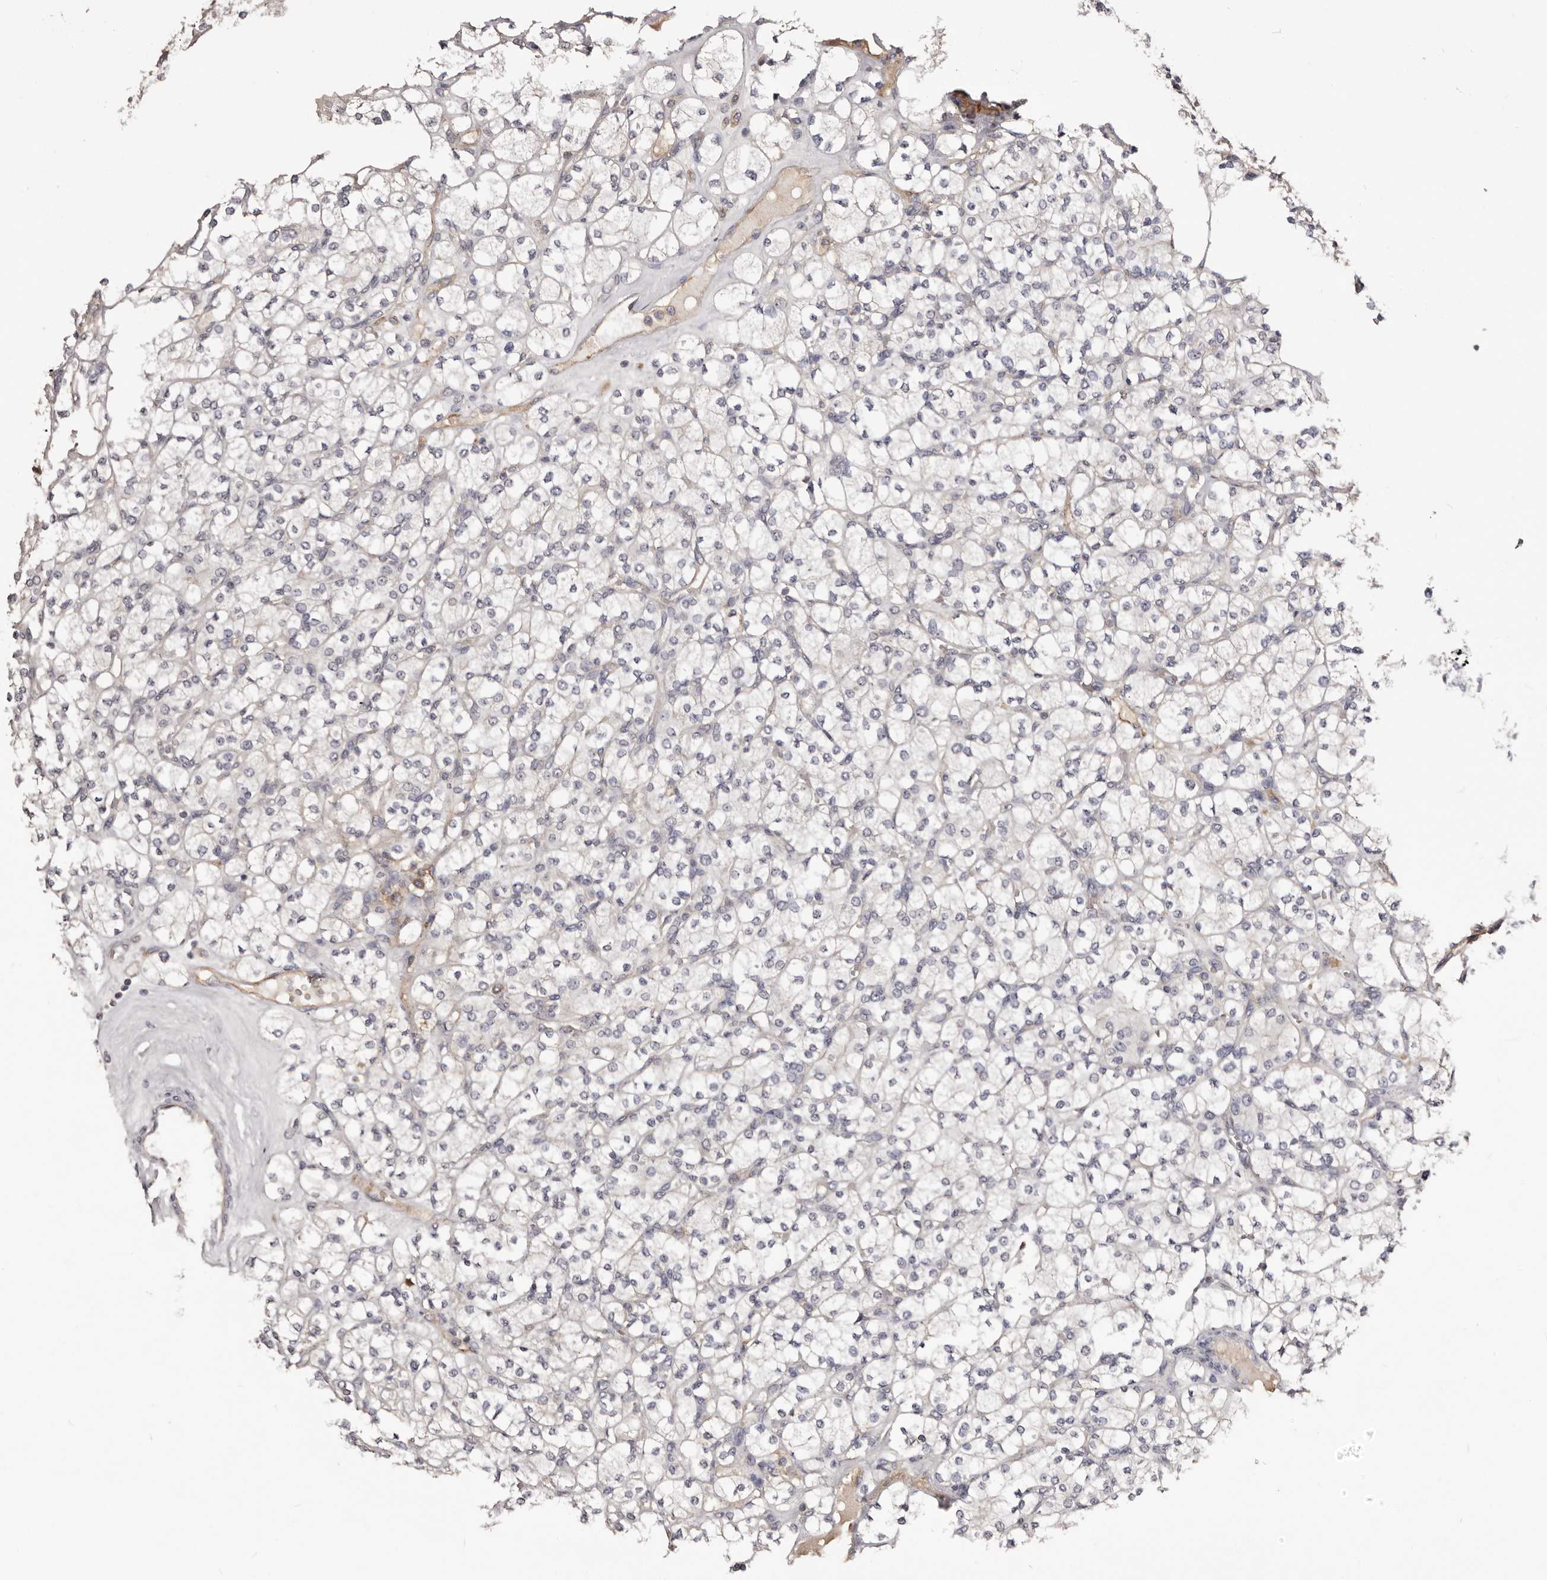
{"staining": {"intensity": "negative", "quantity": "none", "location": "none"}, "tissue": "renal cancer", "cell_type": "Tumor cells", "image_type": "cancer", "snomed": [{"axis": "morphology", "description": "Adenocarcinoma, NOS"}, {"axis": "topography", "description": "Kidney"}], "caption": "Tumor cells are negative for protein expression in human renal cancer.", "gene": "LTV1", "patient": {"sex": "male", "age": 77}}